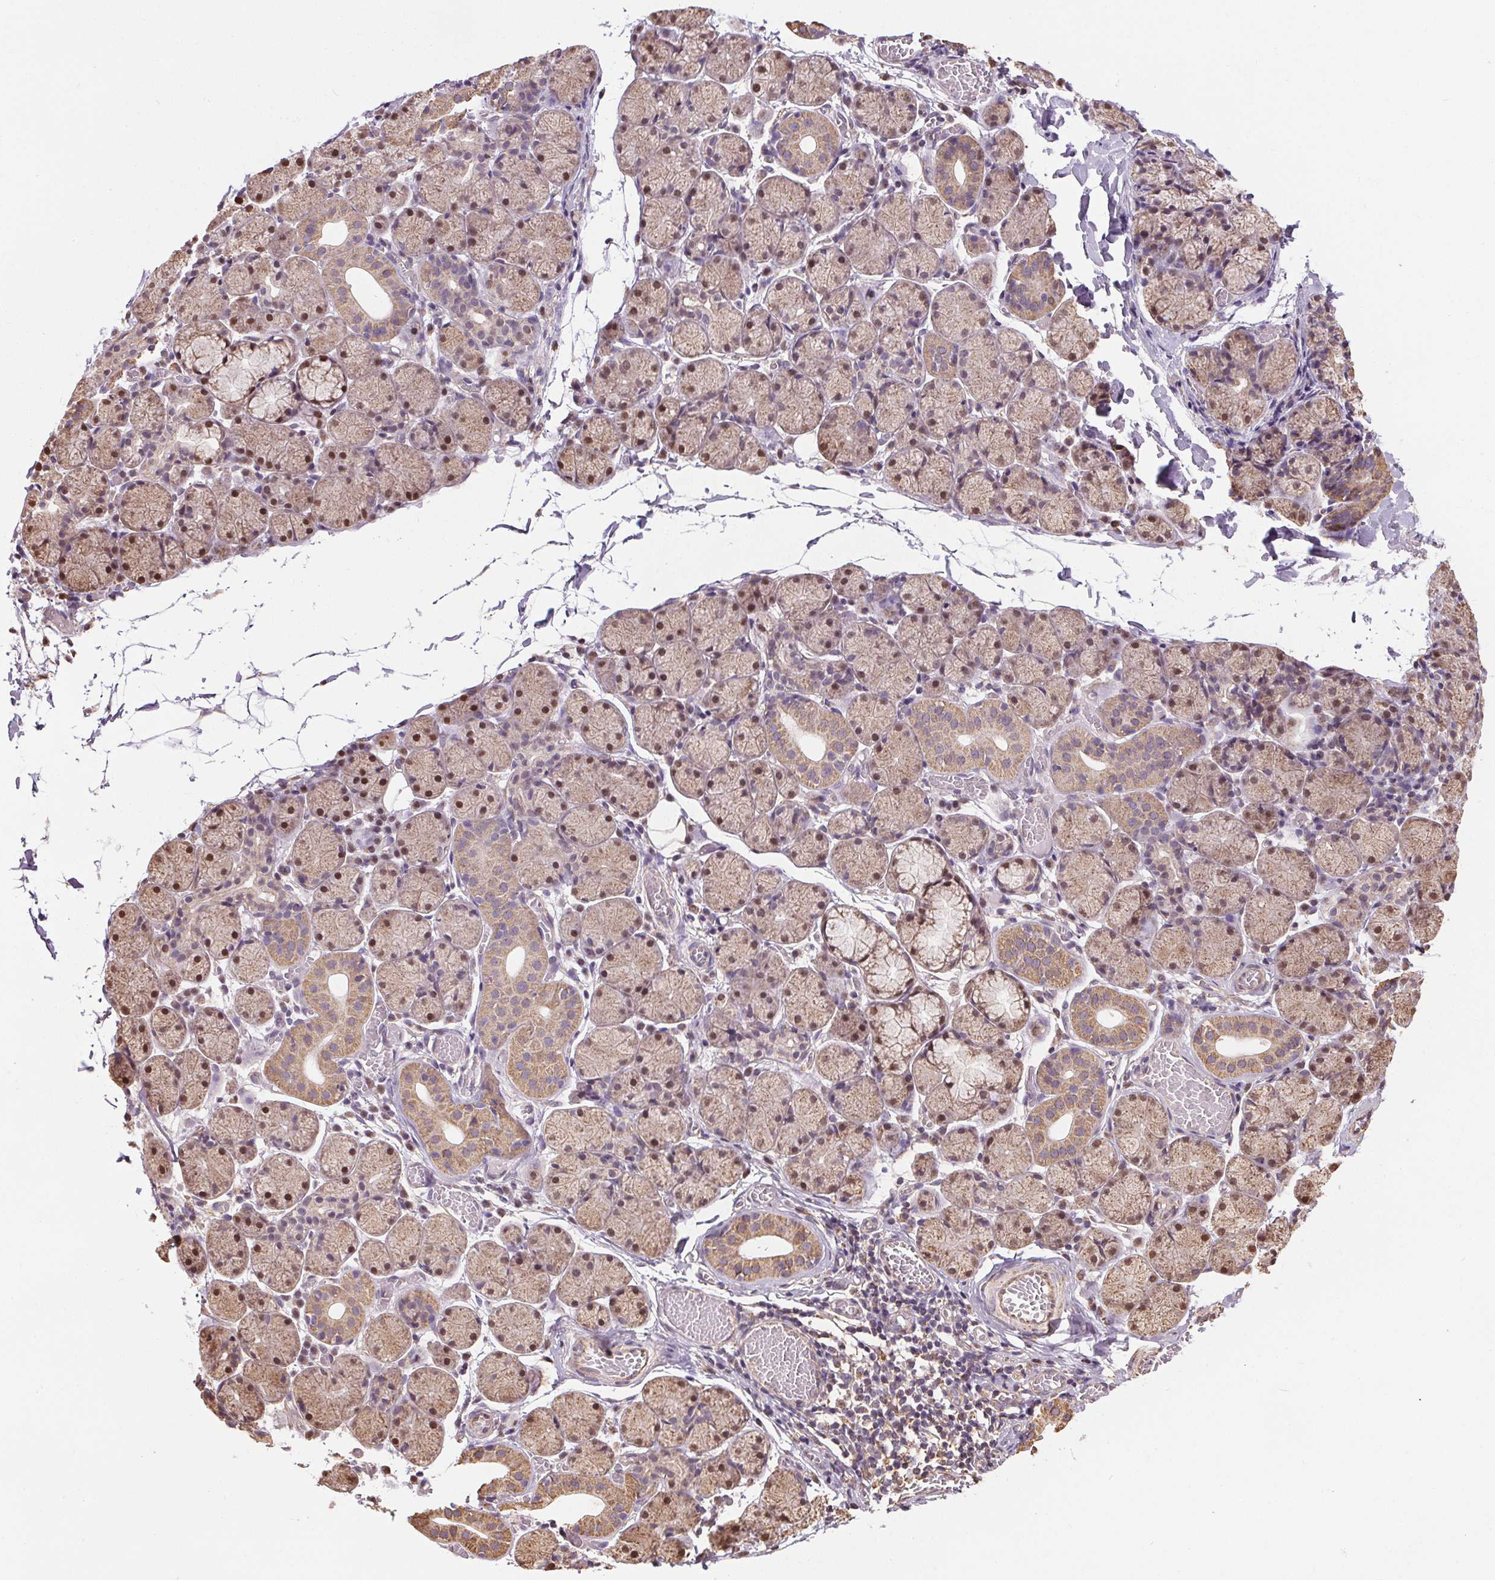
{"staining": {"intensity": "moderate", "quantity": ">75%", "location": "cytoplasmic/membranous,nuclear"}, "tissue": "salivary gland", "cell_type": "Glandular cells", "image_type": "normal", "snomed": [{"axis": "morphology", "description": "Normal tissue, NOS"}, {"axis": "topography", "description": "Salivary gland"}], "caption": "Immunohistochemical staining of benign human salivary gland reveals >75% levels of moderate cytoplasmic/membranous,nuclear protein staining in approximately >75% of glandular cells. (DAB (3,3'-diaminobenzidine) IHC with brightfield microscopy, high magnification).", "gene": "ZNF548", "patient": {"sex": "female", "age": 24}}